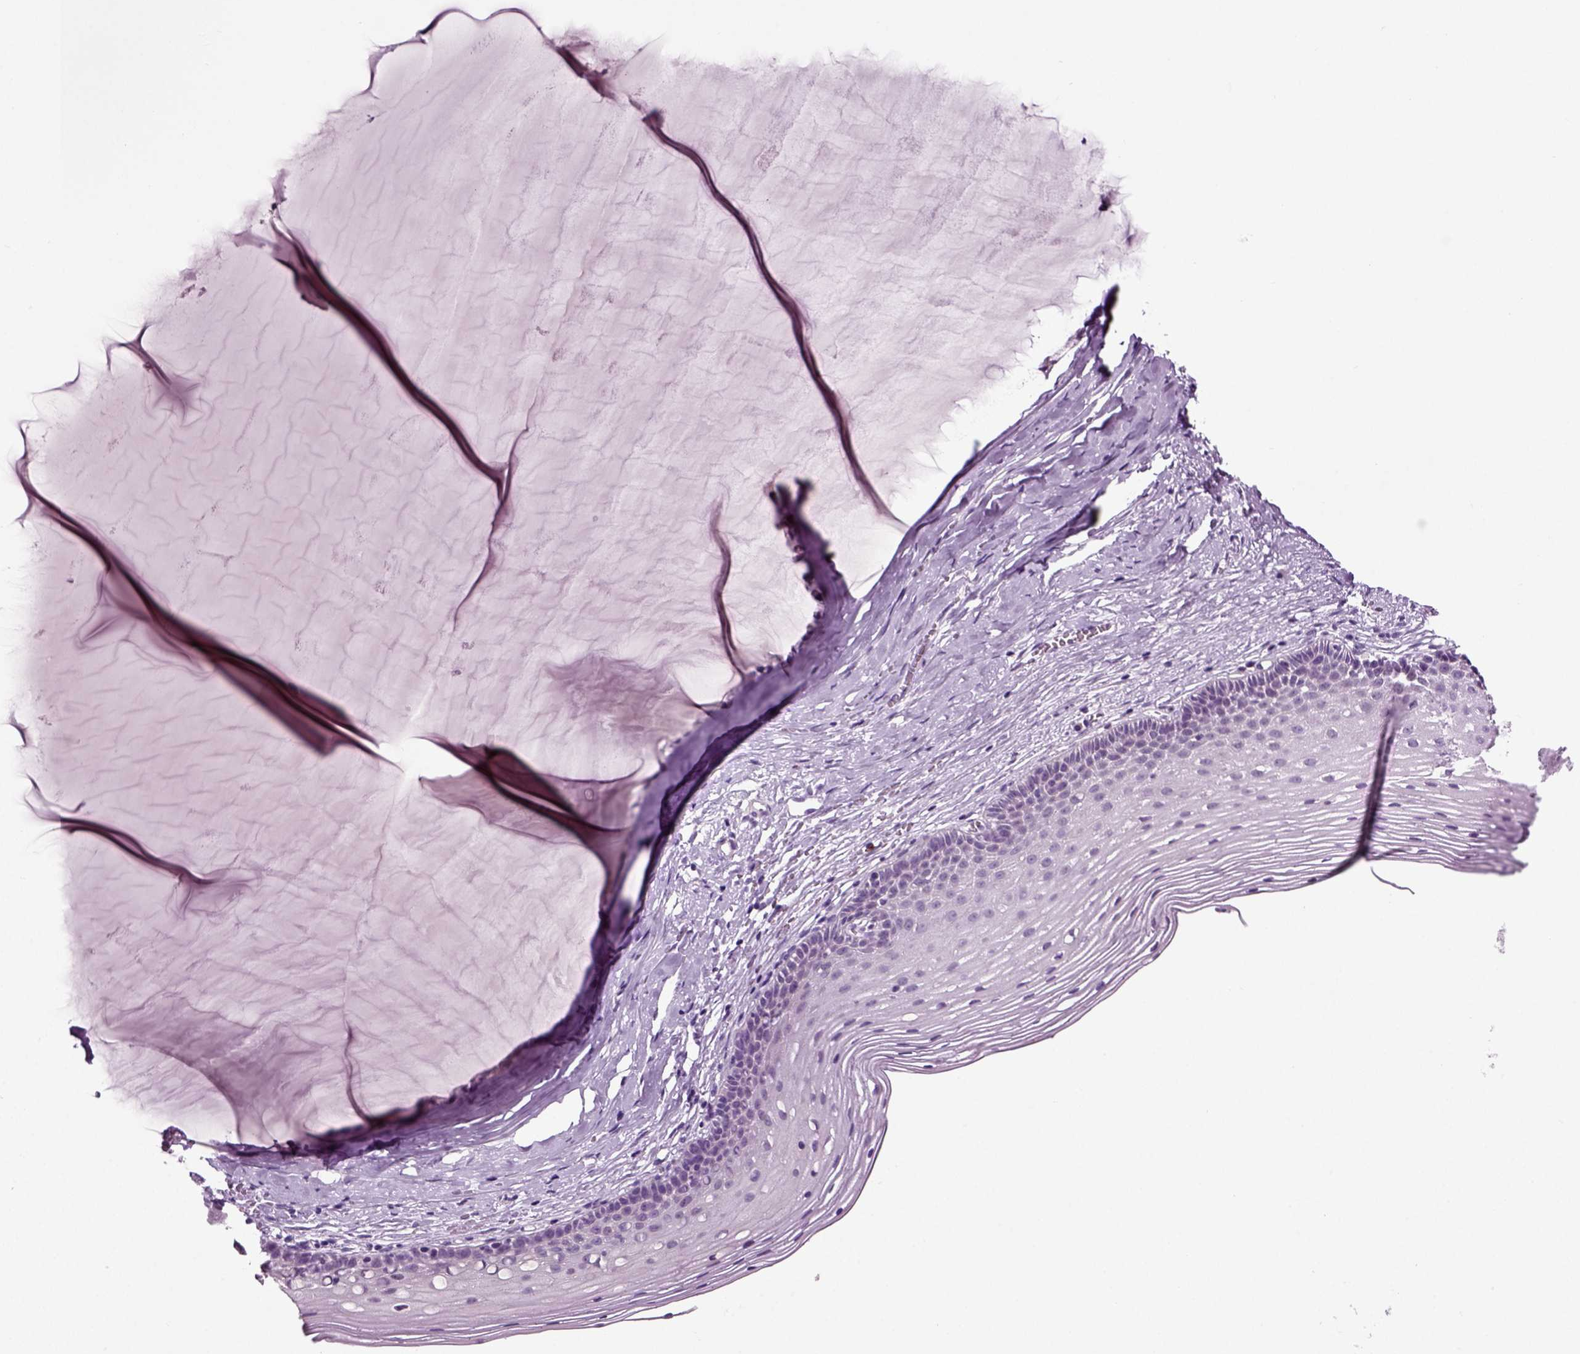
{"staining": {"intensity": "negative", "quantity": "none", "location": "none"}, "tissue": "cervix", "cell_type": "Glandular cells", "image_type": "normal", "snomed": [{"axis": "morphology", "description": "Normal tissue, NOS"}, {"axis": "topography", "description": "Cervix"}], "caption": "The histopathology image exhibits no staining of glandular cells in normal cervix.", "gene": "SPATA17", "patient": {"sex": "female", "age": 40}}